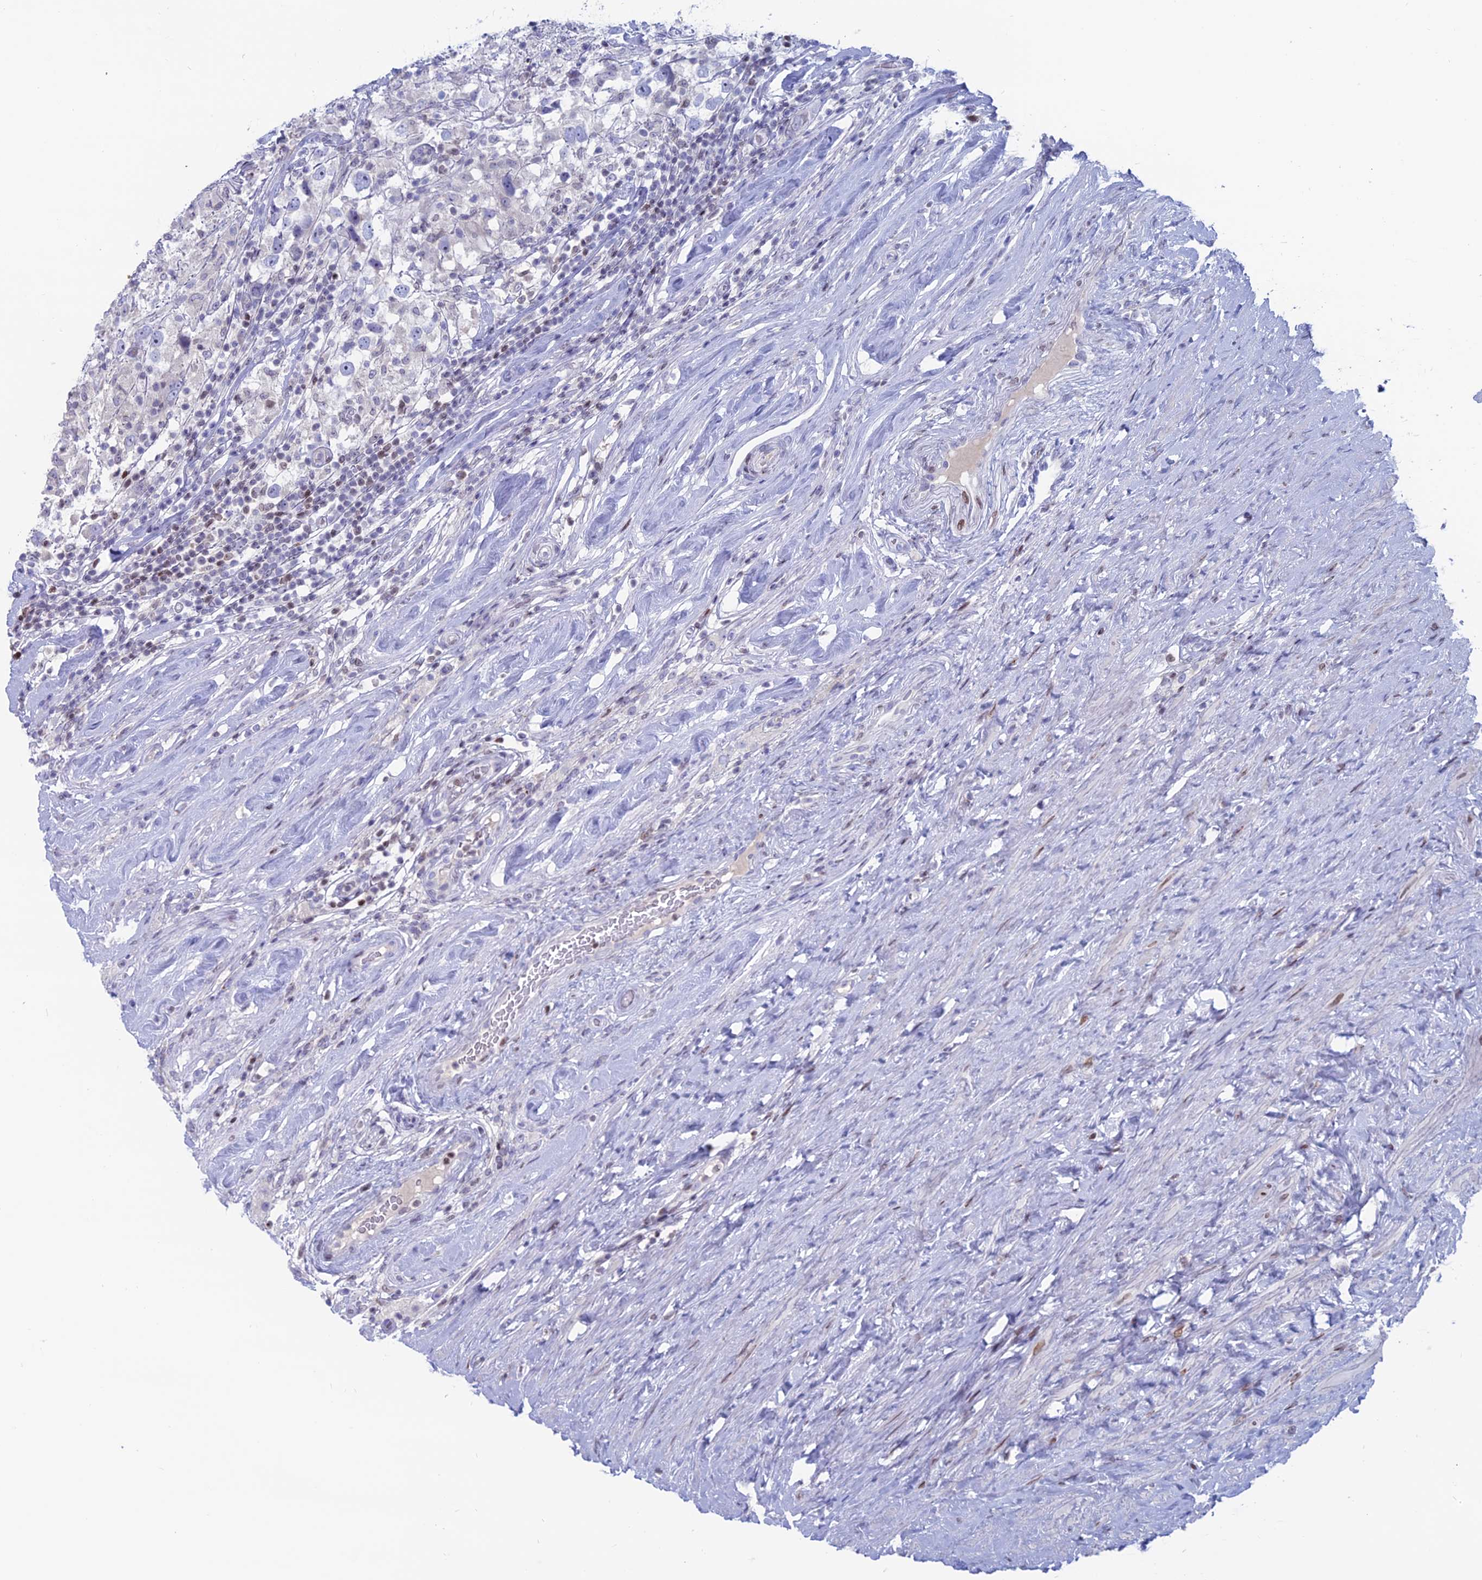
{"staining": {"intensity": "negative", "quantity": "none", "location": "none"}, "tissue": "testis cancer", "cell_type": "Tumor cells", "image_type": "cancer", "snomed": [{"axis": "morphology", "description": "Seminoma, NOS"}, {"axis": "topography", "description": "Testis"}], "caption": "Photomicrograph shows no protein expression in tumor cells of testis seminoma tissue.", "gene": "CERS6", "patient": {"sex": "male", "age": 46}}